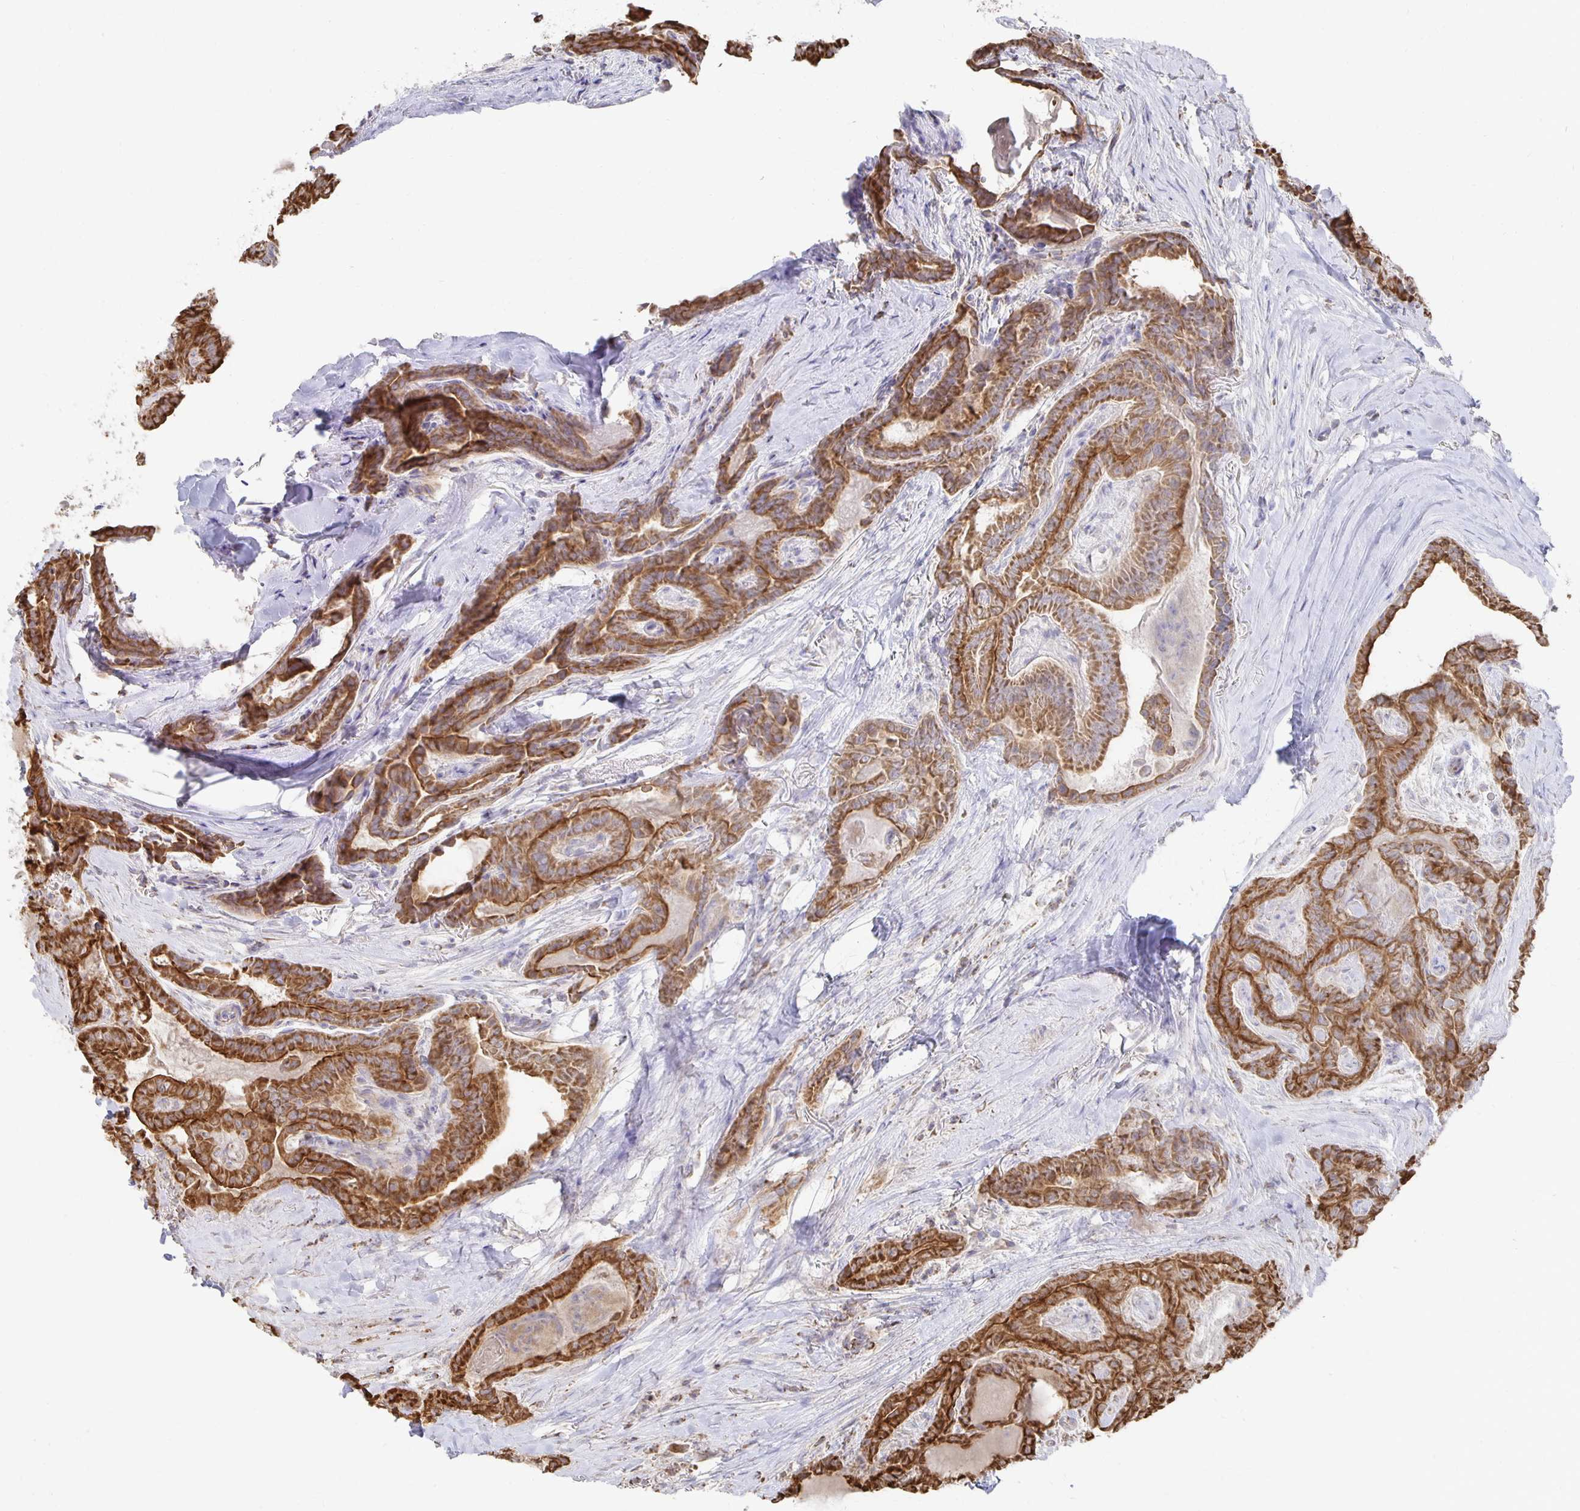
{"staining": {"intensity": "strong", "quantity": ">75%", "location": "cytoplasmic/membranous"}, "tissue": "thyroid cancer", "cell_type": "Tumor cells", "image_type": "cancer", "snomed": [{"axis": "morphology", "description": "Papillary adenocarcinoma, NOS"}, {"axis": "topography", "description": "Thyroid gland"}], "caption": "Thyroid papillary adenocarcinoma tissue exhibits strong cytoplasmic/membranous staining in about >75% of tumor cells, visualized by immunohistochemistry. Nuclei are stained in blue.", "gene": "NKX2-8", "patient": {"sex": "female", "age": 61}}